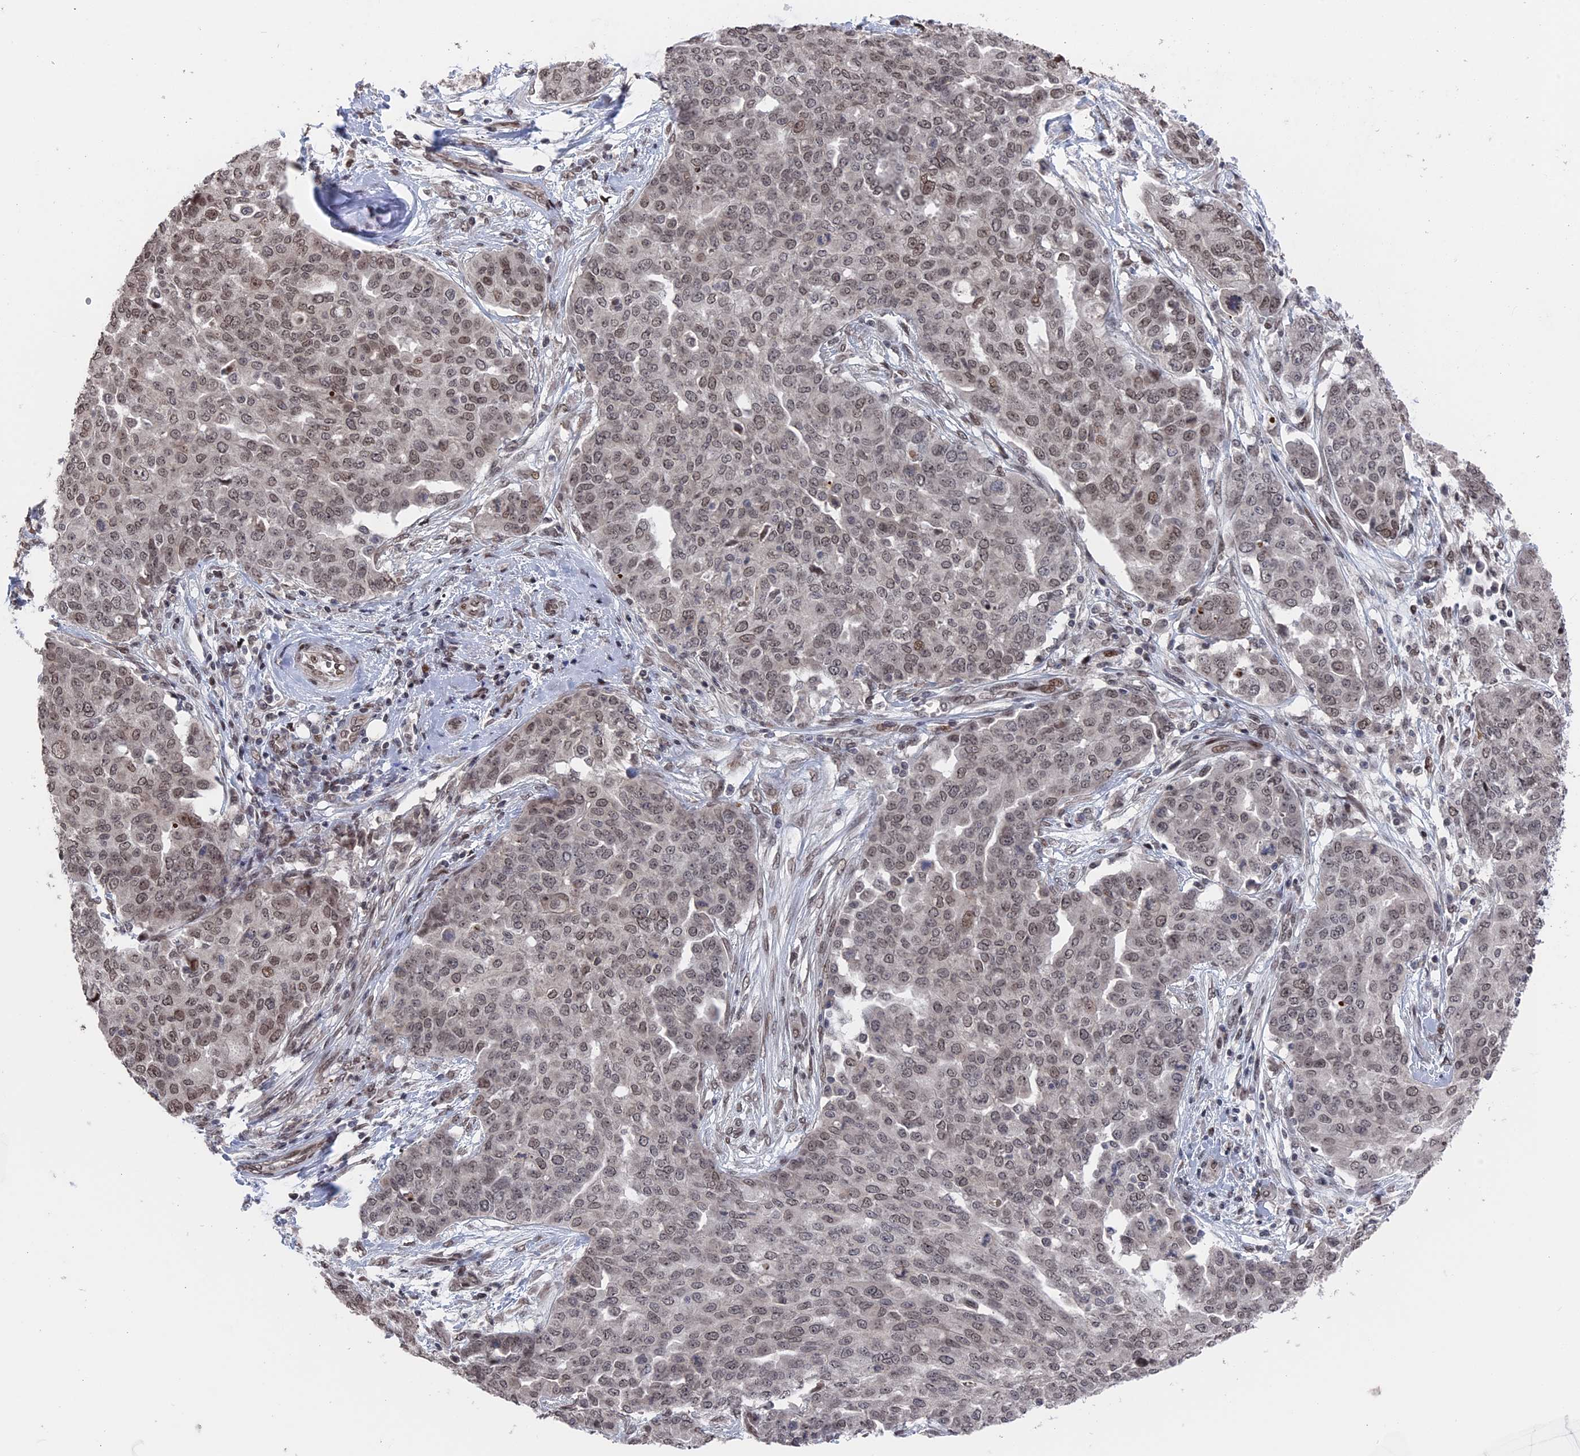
{"staining": {"intensity": "weak", "quantity": ">75%", "location": "nuclear"}, "tissue": "ovarian cancer", "cell_type": "Tumor cells", "image_type": "cancer", "snomed": [{"axis": "morphology", "description": "Cystadenocarcinoma, serous, NOS"}, {"axis": "topography", "description": "Soft tissue"}, {"axis": "topography", "description": "Ovary"}], "caption": "The image exhibits a brown stain indicating the presence of a protein in the nuclear of tumor cells in ovarian cancer (serous cystadenocarcinoma).", "gene": "NR2C2AP", "patient": {"sex": "female", "age": 57}}